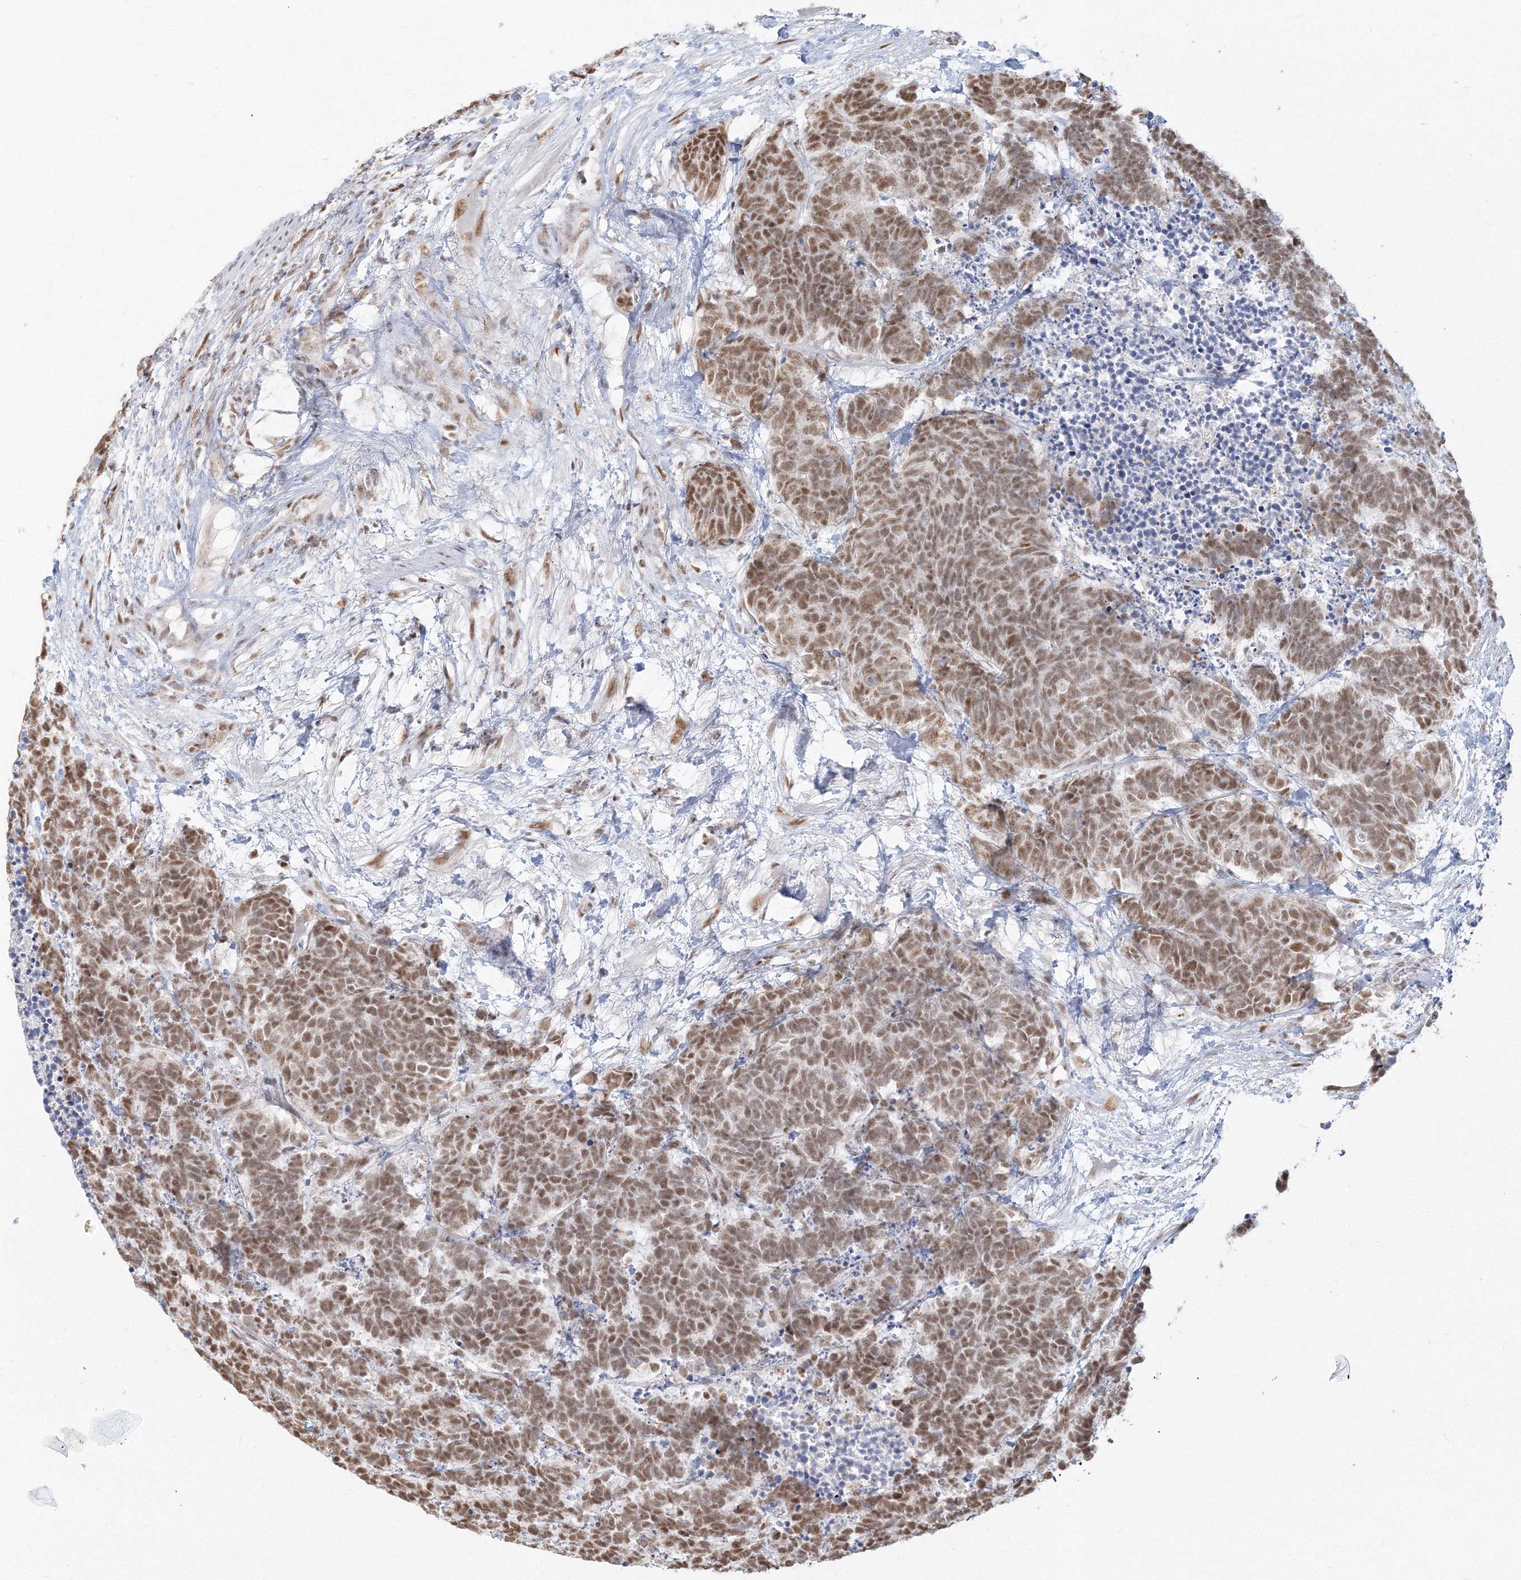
{"staining": {"intensity": "moderate", "quantity": ">75%", "location": "nuclear"}, "tissue": "carcinoid", "cell_type": "Tumor cells", "image_type": "cancer", "snomed": [{"axis": "morphology", "description": "Carcinoma, NOS"}, {"axis": "morphology", "description": "Carcinoid, malignant, NOS"}, {"axis": "topography", "description": "Urinary bladder"}], "caption": "A brown stain labels moderate nuclear staining of a protein in human carcinoid tumor cells.", "gene": "PPP4R2", "patient": {"sex": "male", "age": 57}}